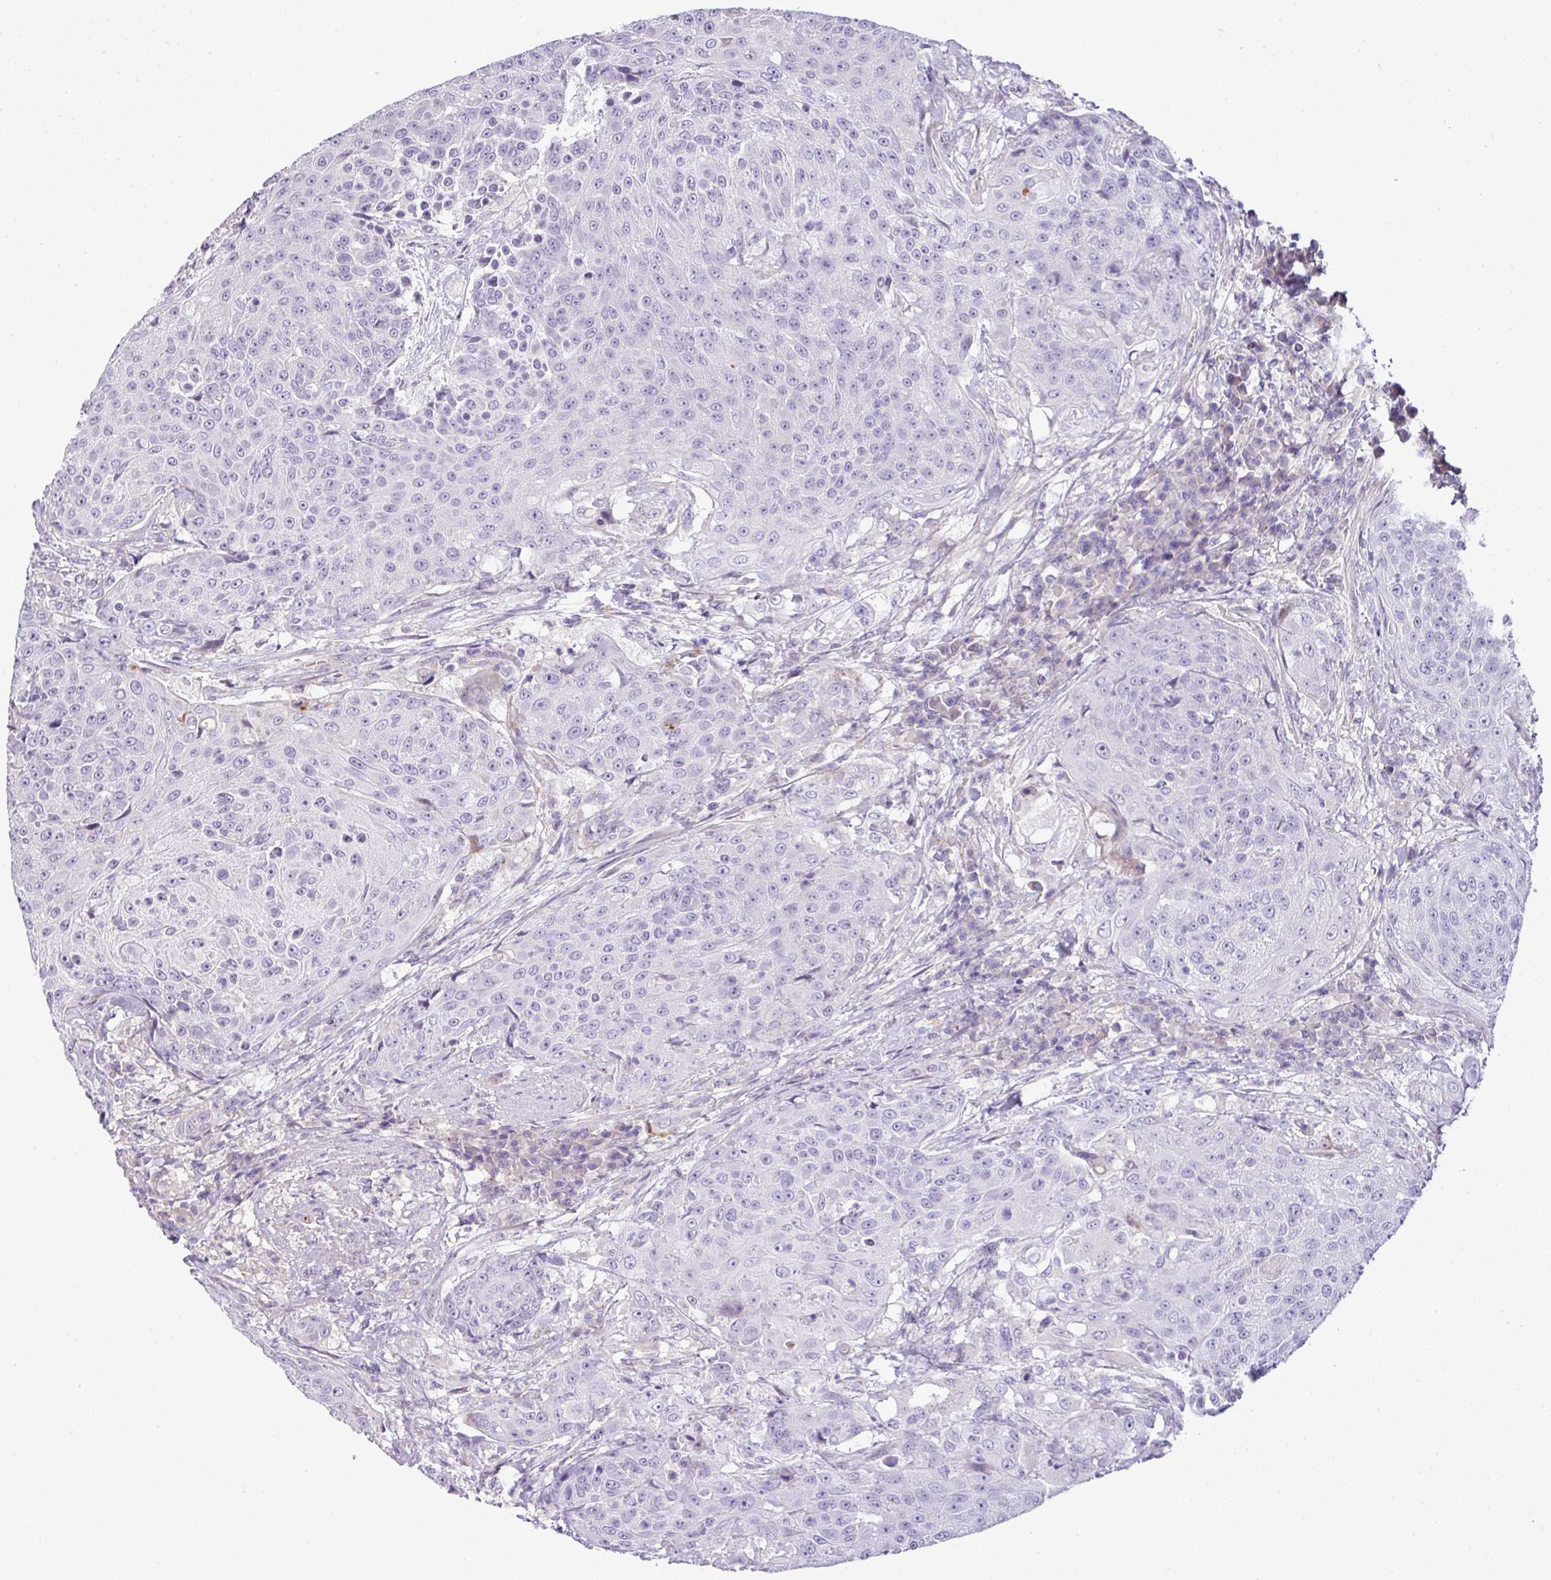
{"staining": {"intensity": "negative", "quantity": "none", "location": "none"}, "tissue": "urothelial cancer", "cell_type": "Tumor cells", "image_type": "cancer", "snomed": [{"axis": "morphology", "description": "Urothelial carcinoma, High grade"}, {"axis": "topography", "description": "Urinary bladder"}], "caption": "Immunohistochemical staining of urothelial carcinoma (high-grade) demonstrates no significant positivity in tumor cells.", "gene": "PIK3R5", "patient": {"sex": "female", "age": 63}}